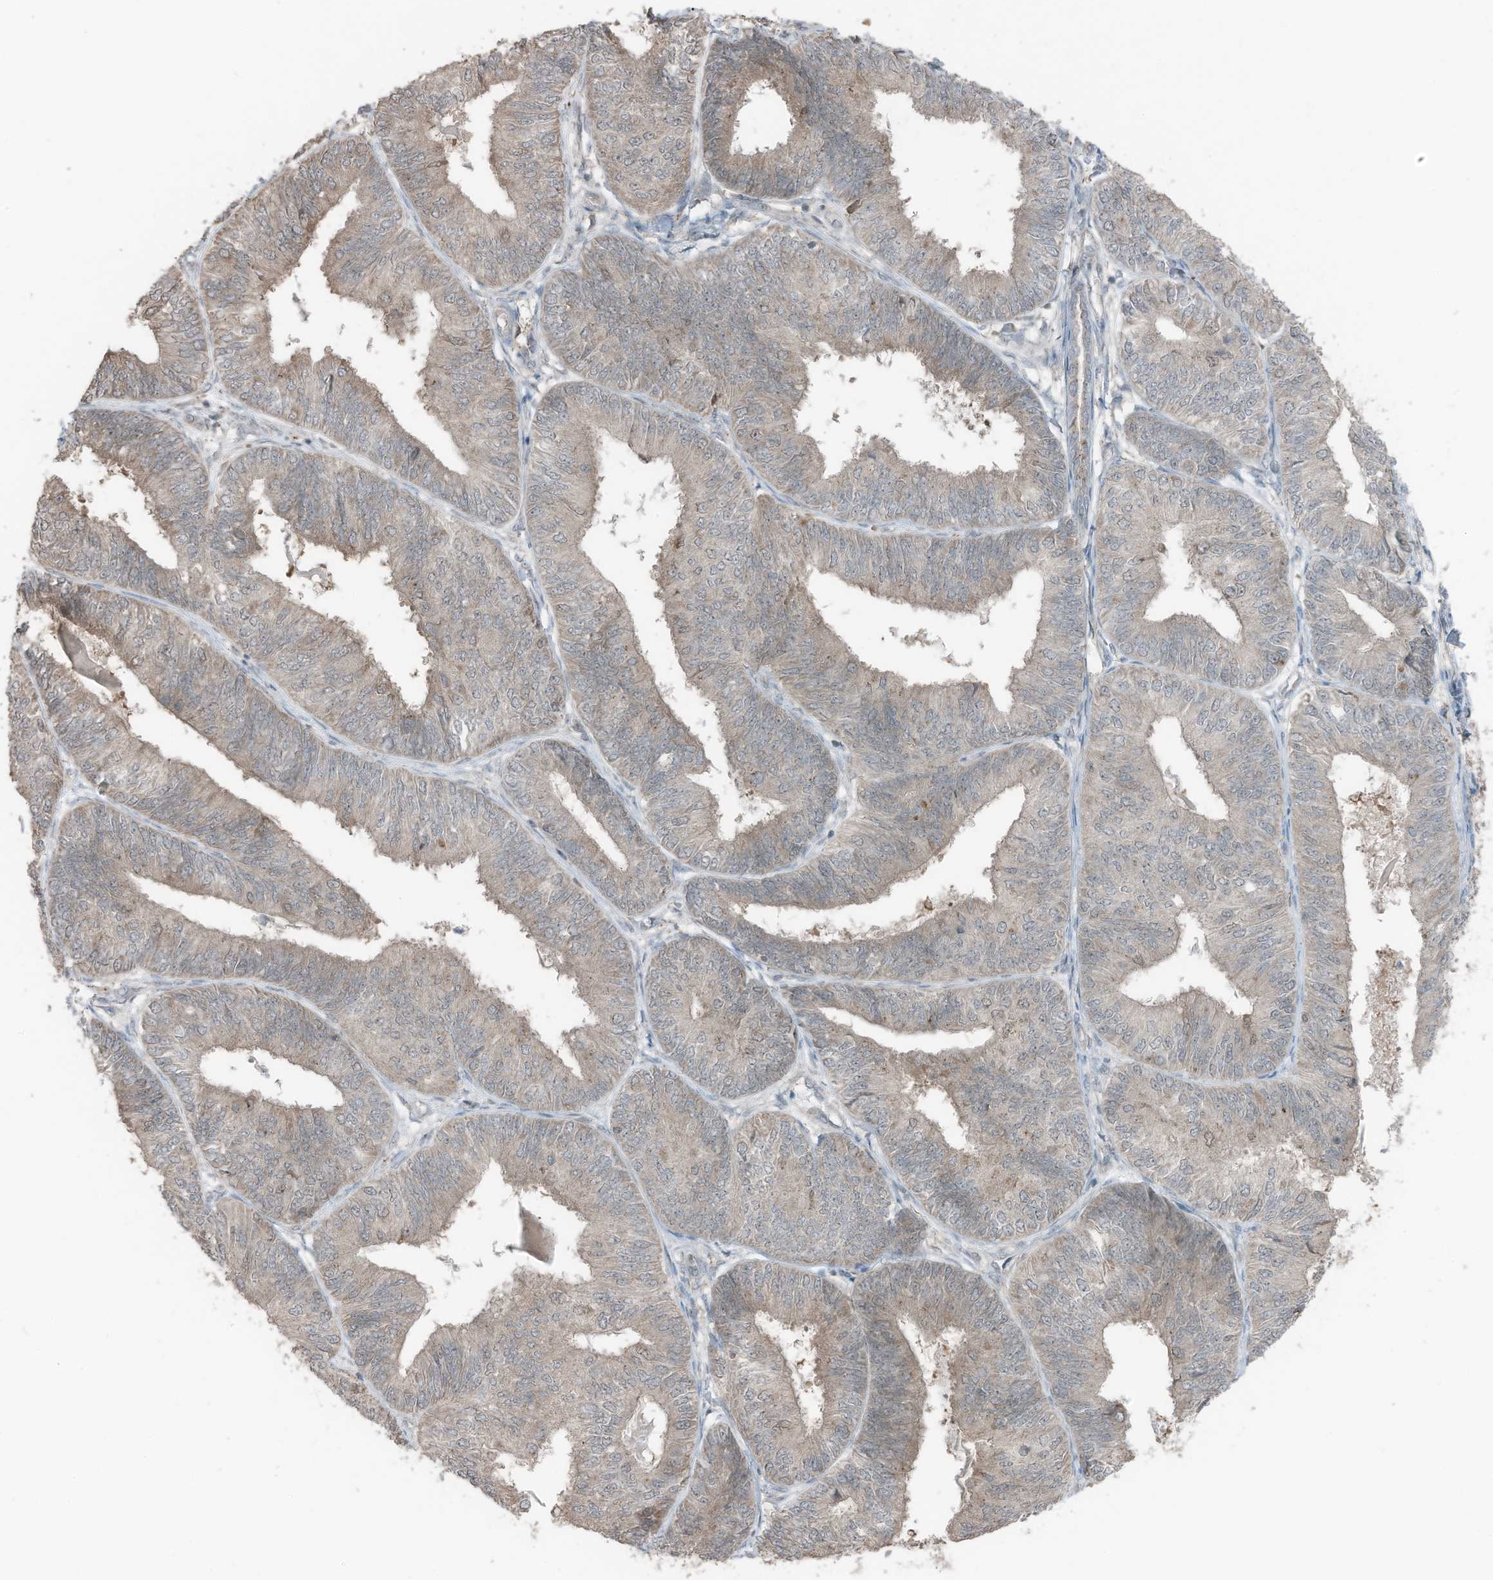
{"staining": {"intensity": "weak", "quantity": "<25%", "location": "cytoplasmic/membranous"}, "tissue": "endometrial cancer", "cell_type": "Tumor cells", "image_type": "cancer", "snomed": [{"axis": "morphology", "description": "Adenocarcinoma, NOS"}, {"axis": "topography", "description": "Endometrium"}], "caption": "There is no significant expression in tumor cells of endometrial adenocarcinoma.", "gene": "TXNDC9", "patient": {"sex": "female", "age": 58}}